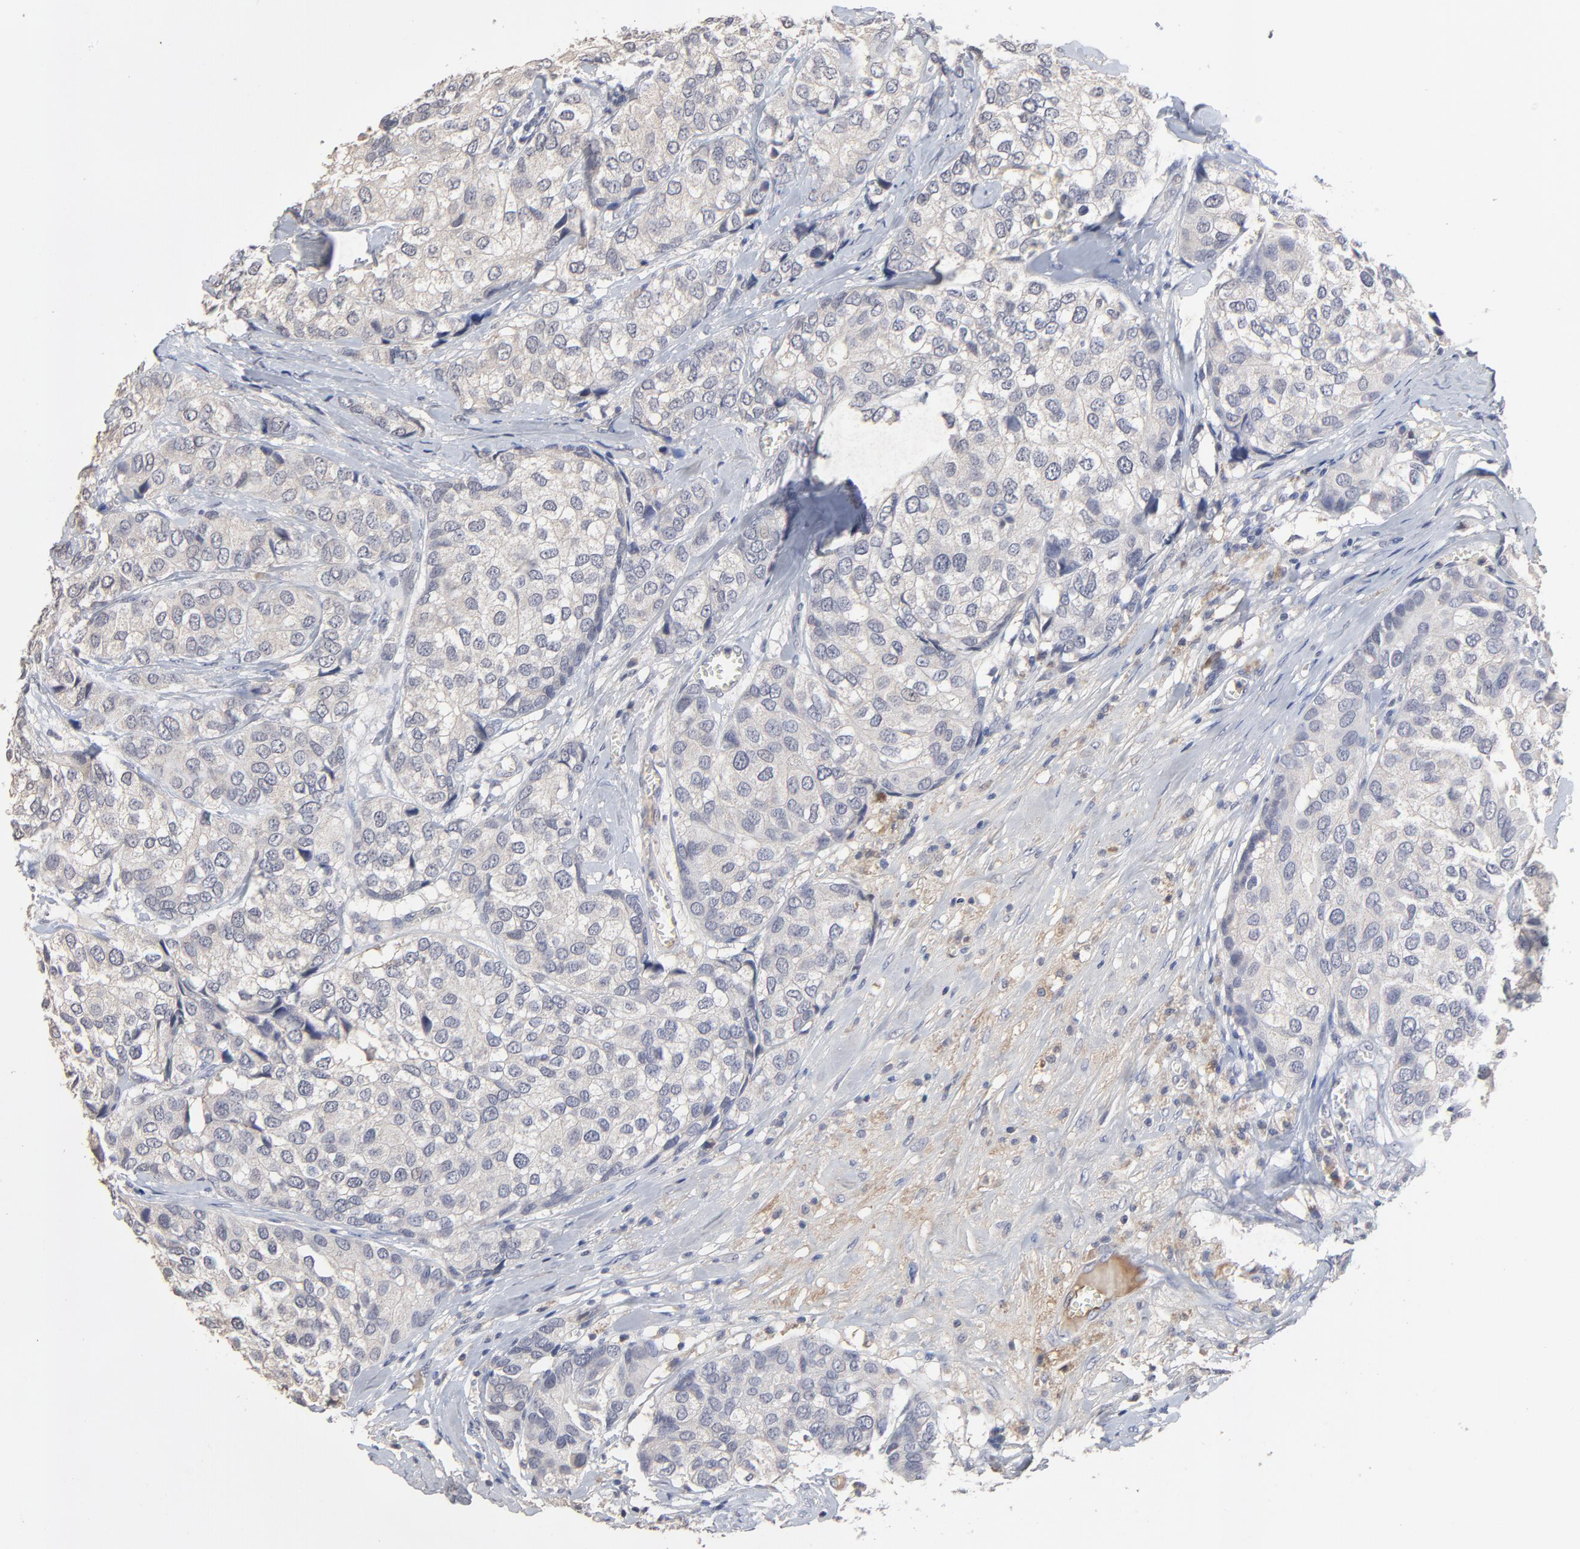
{"staining": {"intensity": "weak", "quantity": ">75%", "location": "cytoplasmic/membranous"}, "tissue": "breast cancer", "cell_type": "Tumor cells", "image_type": "cancer", "snomed": [{"axis": "morphology", "description": "Duct carcinoma"}, {"axis": "topography", "description": "Breast"}], "caption": "IHC of human breast cancer demonstrates low levels of weak cytoplasmic/membranous staining in about >75% of tumor cells.", "gene": "VPREB3", "patient": {"sex": "female", "age": 68}}